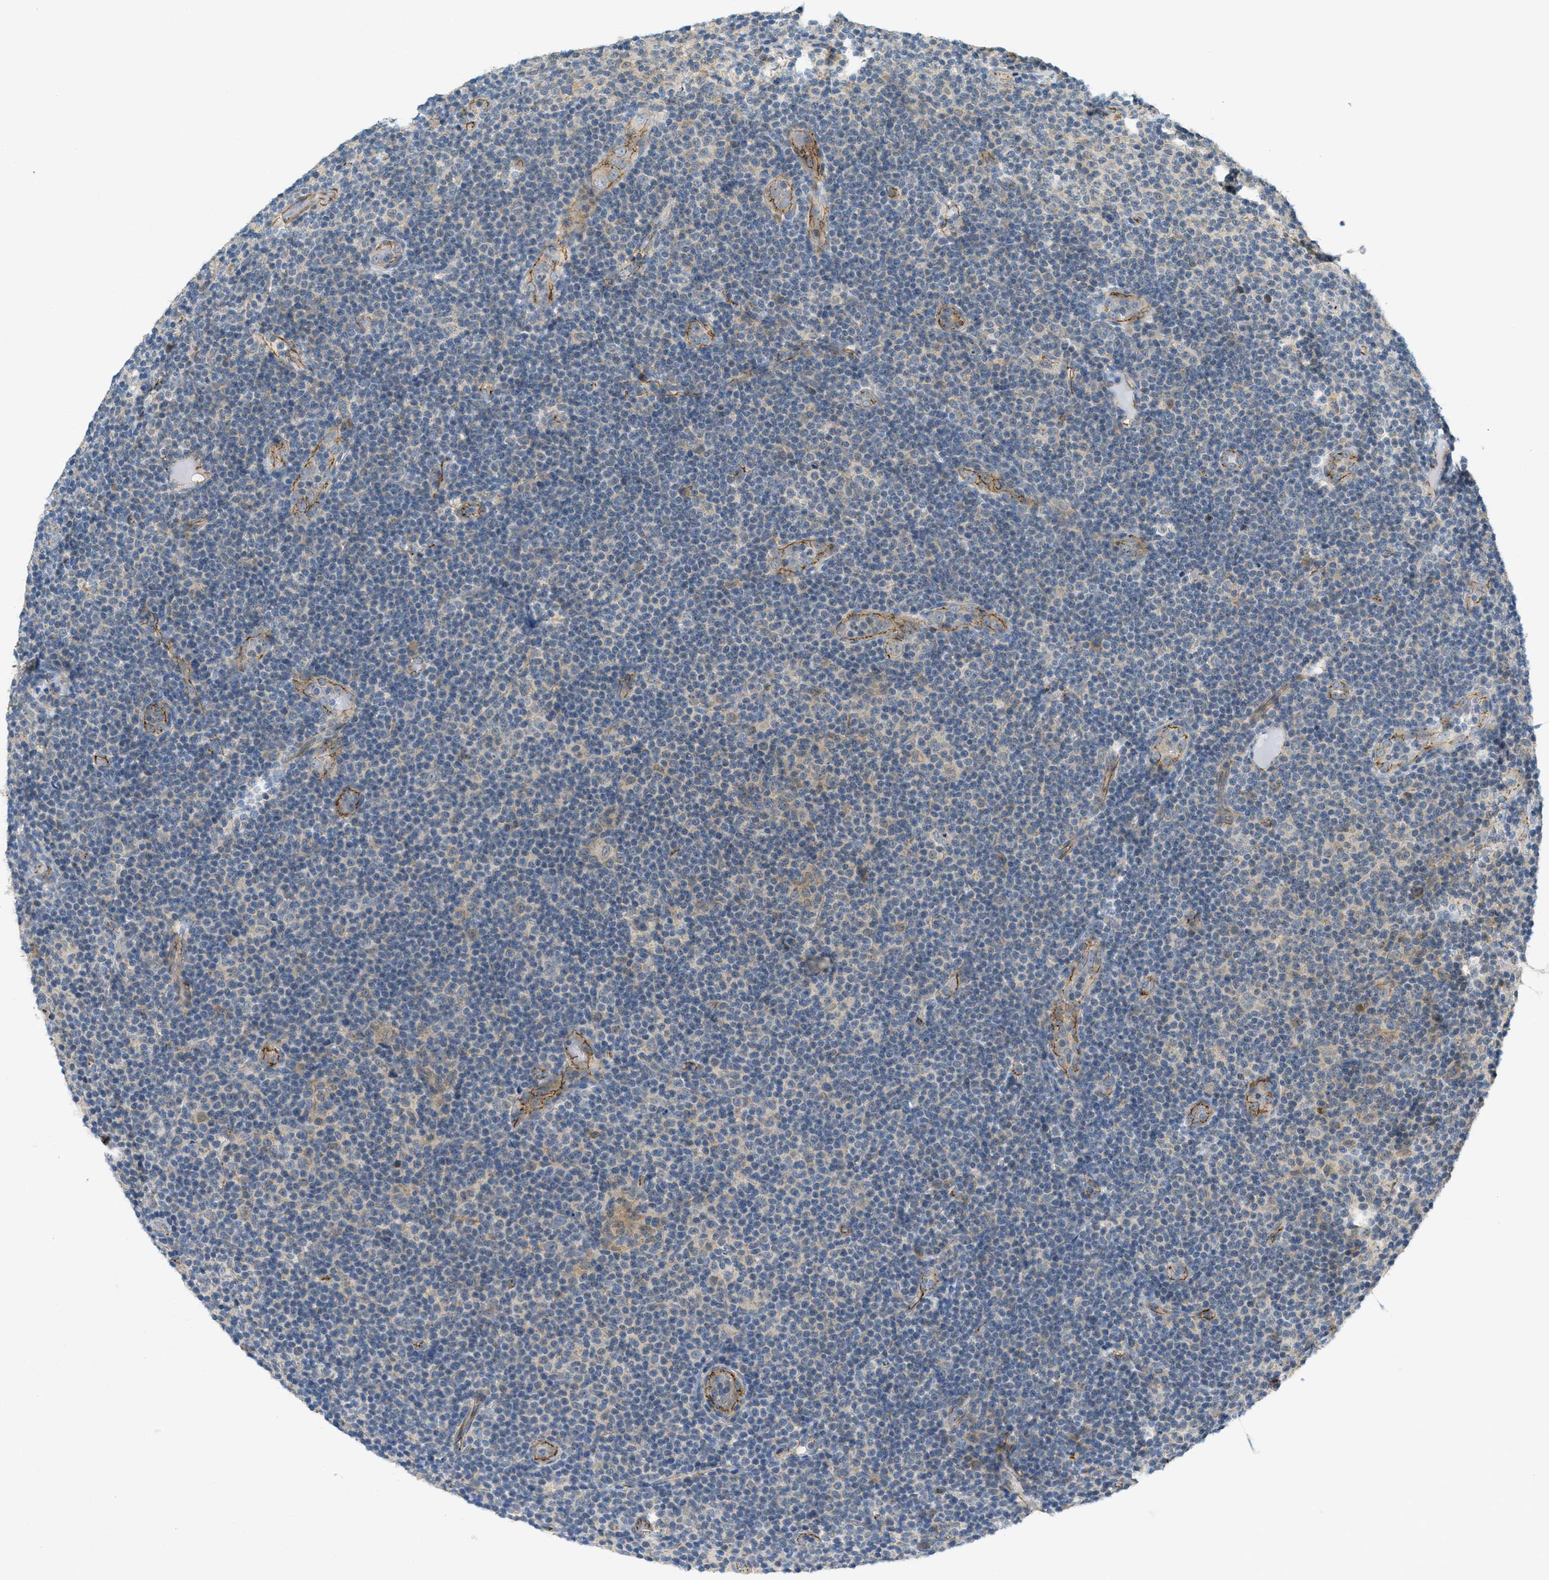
{"staining": {"intensity": "negative", "quantity": "none", "location": "none"}, "tissue": "lymphoma", "cell_type": "Tumor cells", "image_type": "cancer", "snomed": [{"axis": "morphology", "description": "Malignant lymphoma, non-Hodgkin's type, Low grade"}, {"axis": "topography", "description": "Lymph node"}], "caption": "Immunohistochemistry (IHC) photomicrograph of neoplastic tissue: human lymphoma stained with DAB reveals no significant protein staining in tumor cells.", "gene": "JCAD", "patient": {"sex": "male", "age": 83}}